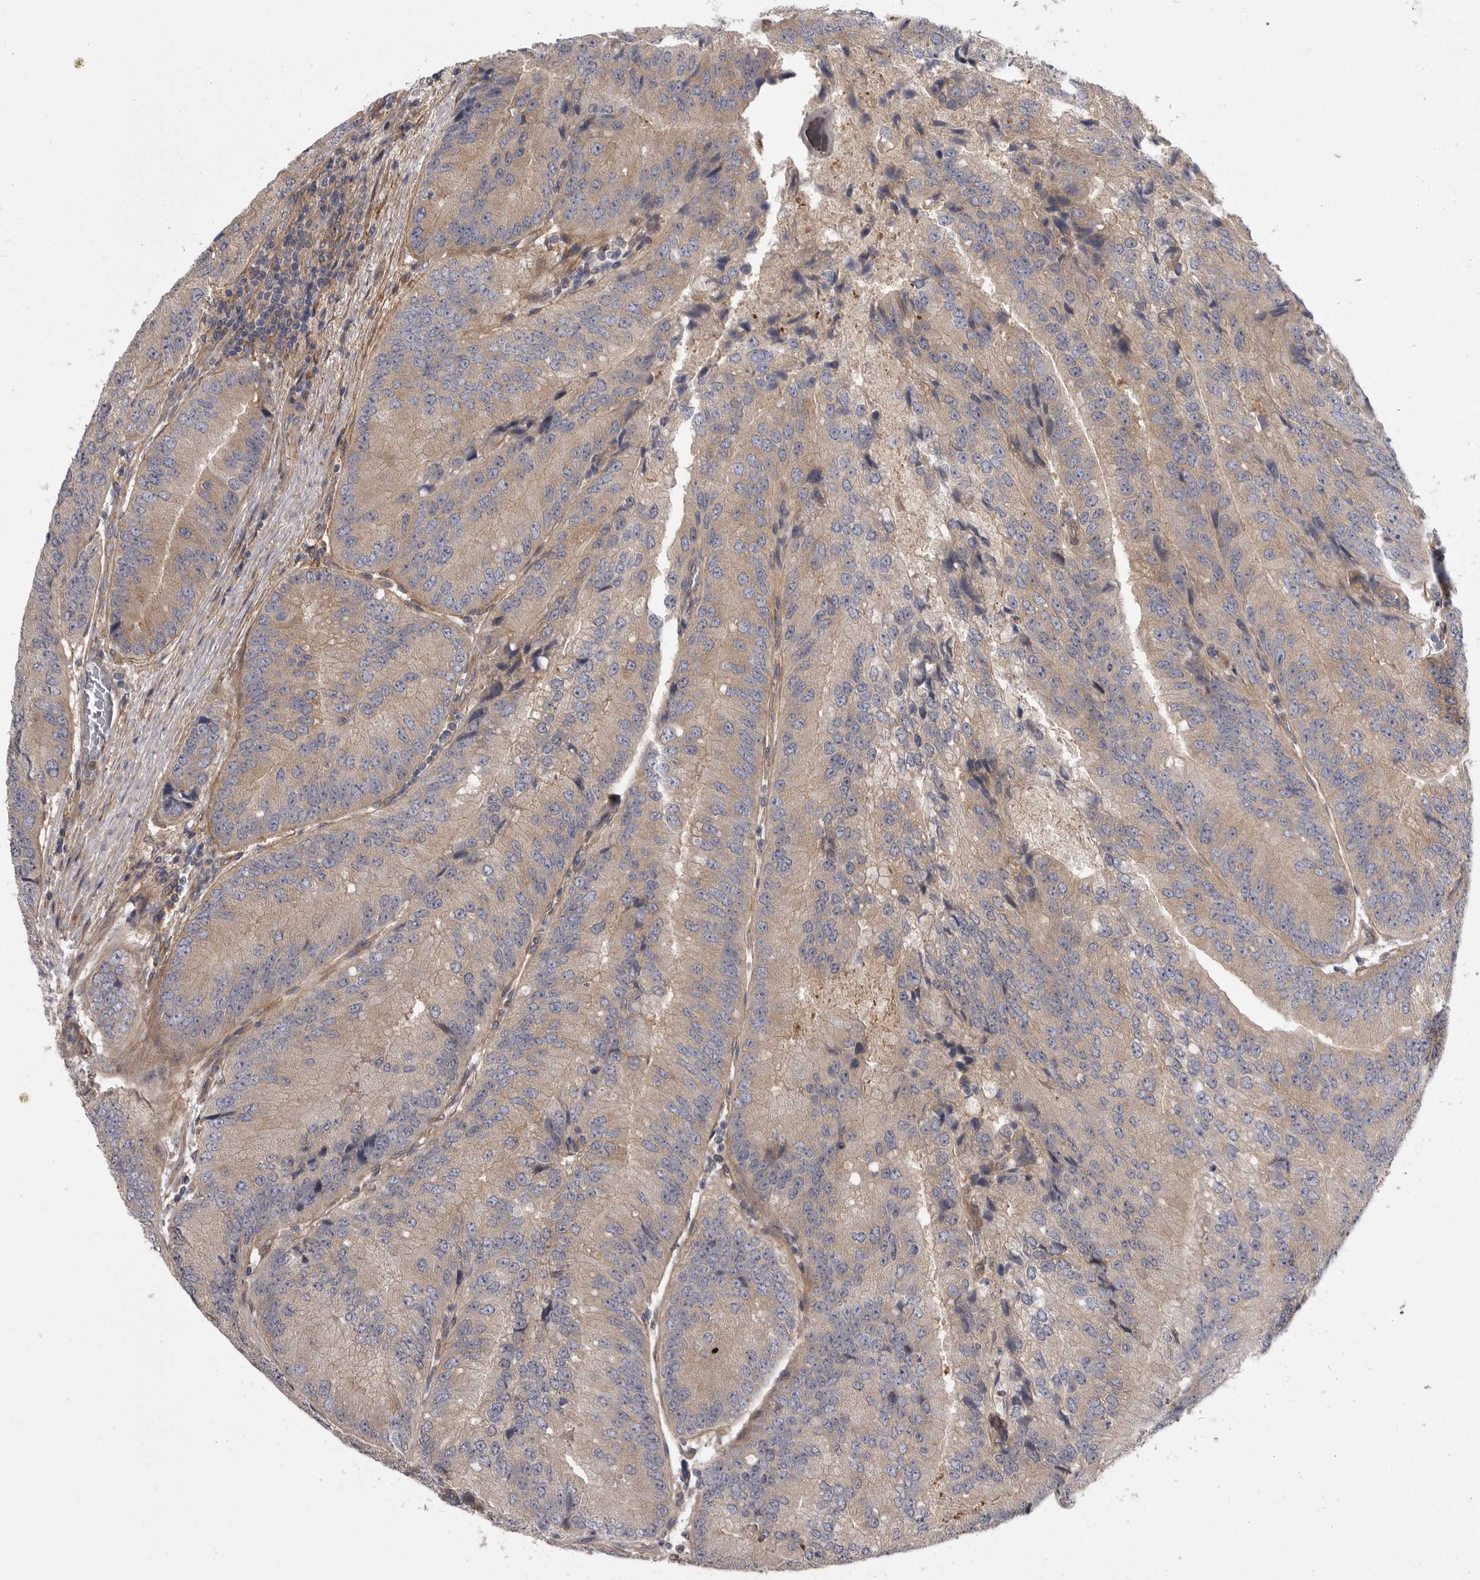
{"staining": {"intensity": "negative", "quantity": "none", "location": "none"}, "tissue": "prostate cancer", "cell_type": "Tumor cells", "image_type": "cancer", "snomed": [{"axis": "morphology", "description": "Adenocarcinoma, High grade"}, {"axis": "topography", "description": "Prostate"}], "caption": "IHC image of human prostate high-grade adenocarcinoma stained for a protein (brown), which demonstrates no staining in tumor cells.", "gene": "OSBPL9", "patient": {"sex": "male", "age": 70}}